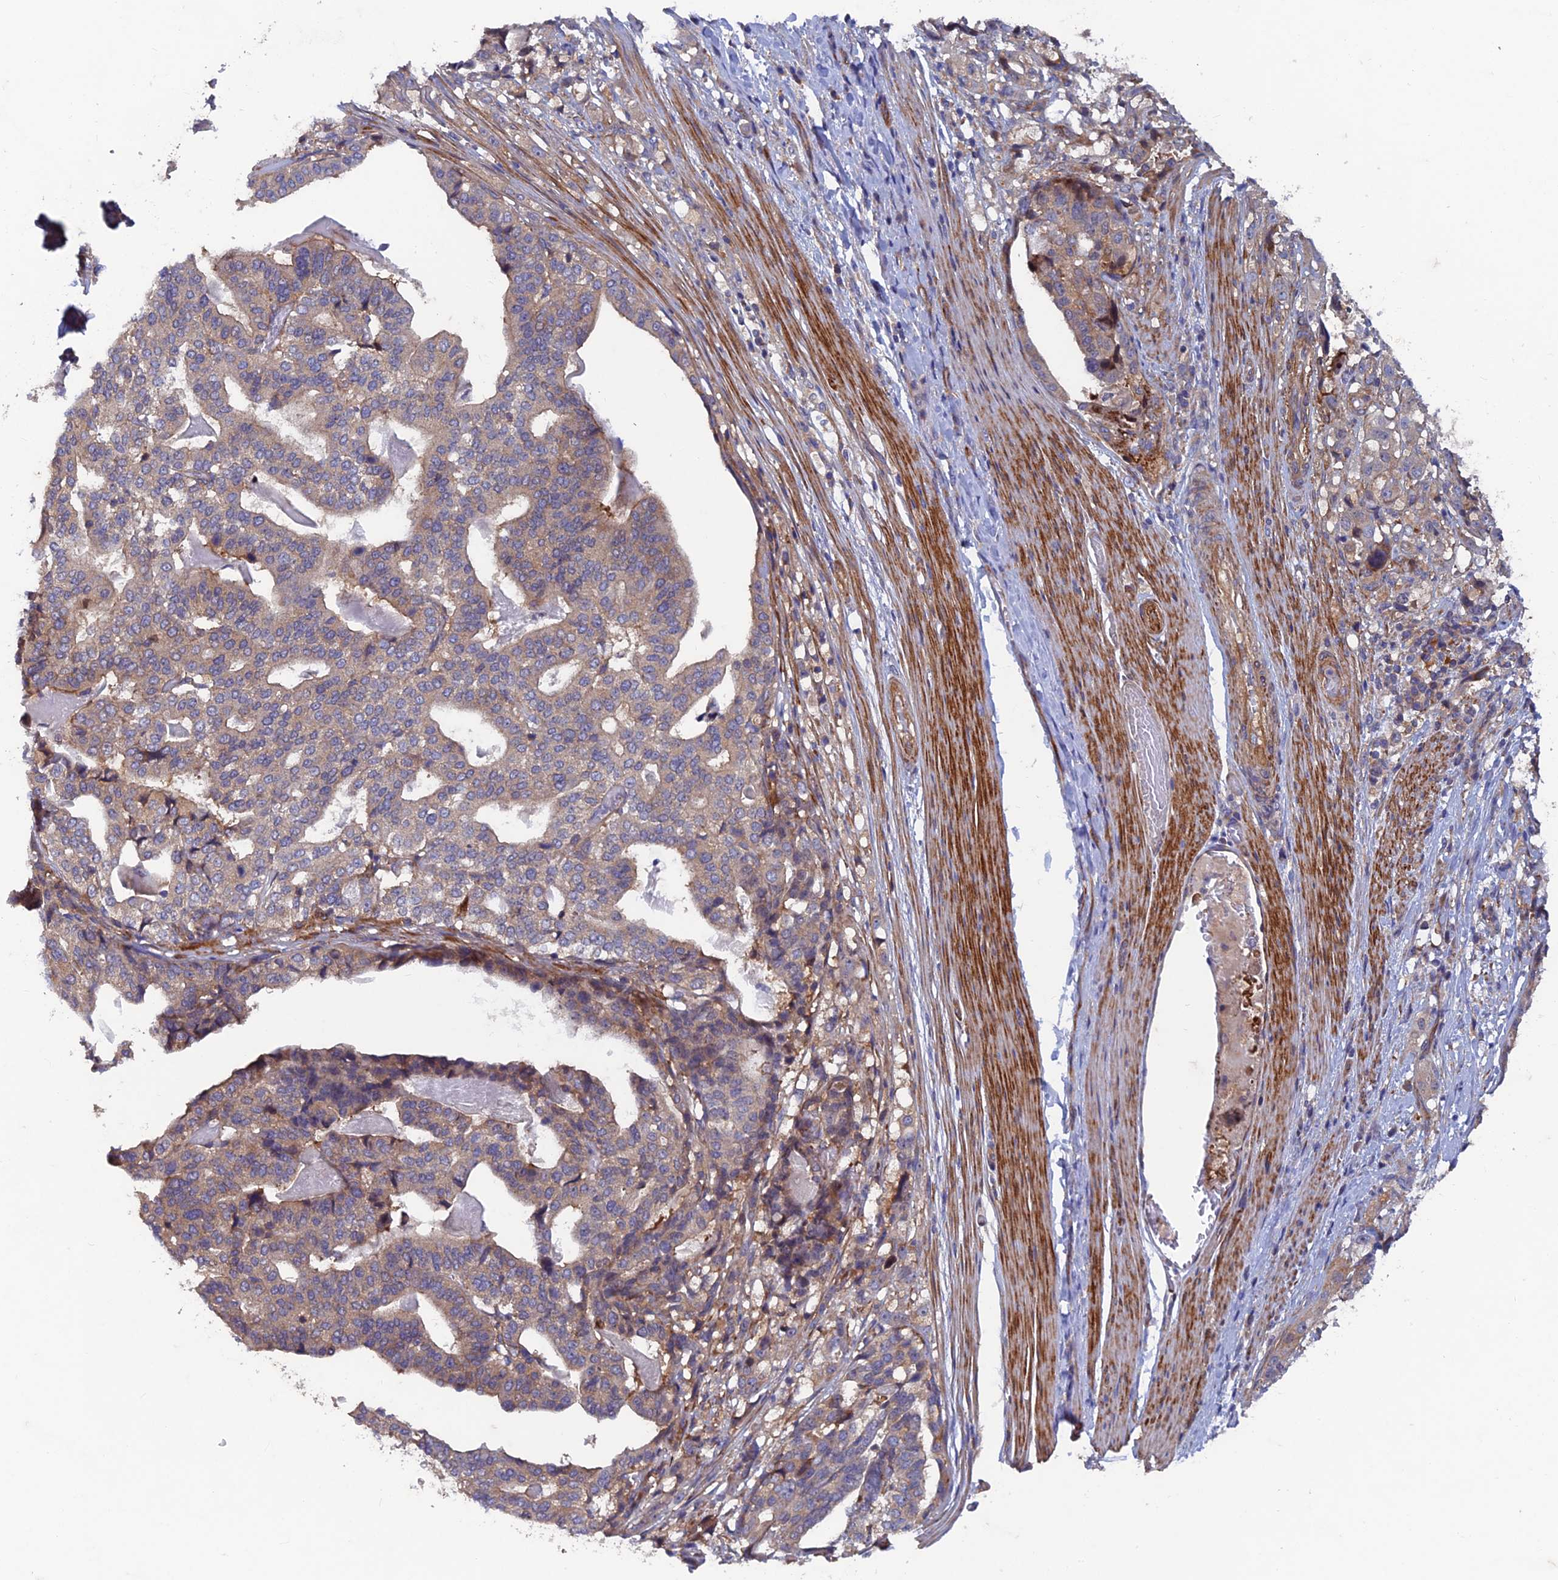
{"staining": {"intensity": "weak", "quantity": "25%-75%", "location": "cytoplasmic/membranous"}, "tissue": "stomach cancer", "cell_type": "Tumor cells", "image_type": "cancer", "snomed": [{"axis": "morphology", "description": "Adenocarcinoma, NOS"}, {"axis": "topography", "description": "Stomach"}], "caption": "Protein expression analysis of stomach adenocarcinoma displays weak cytoplasmic/membranous expression in about 25%-75% of tumor cells.", "gene": "NCAPG", "patient": {"sex": "male", "age": 48}}